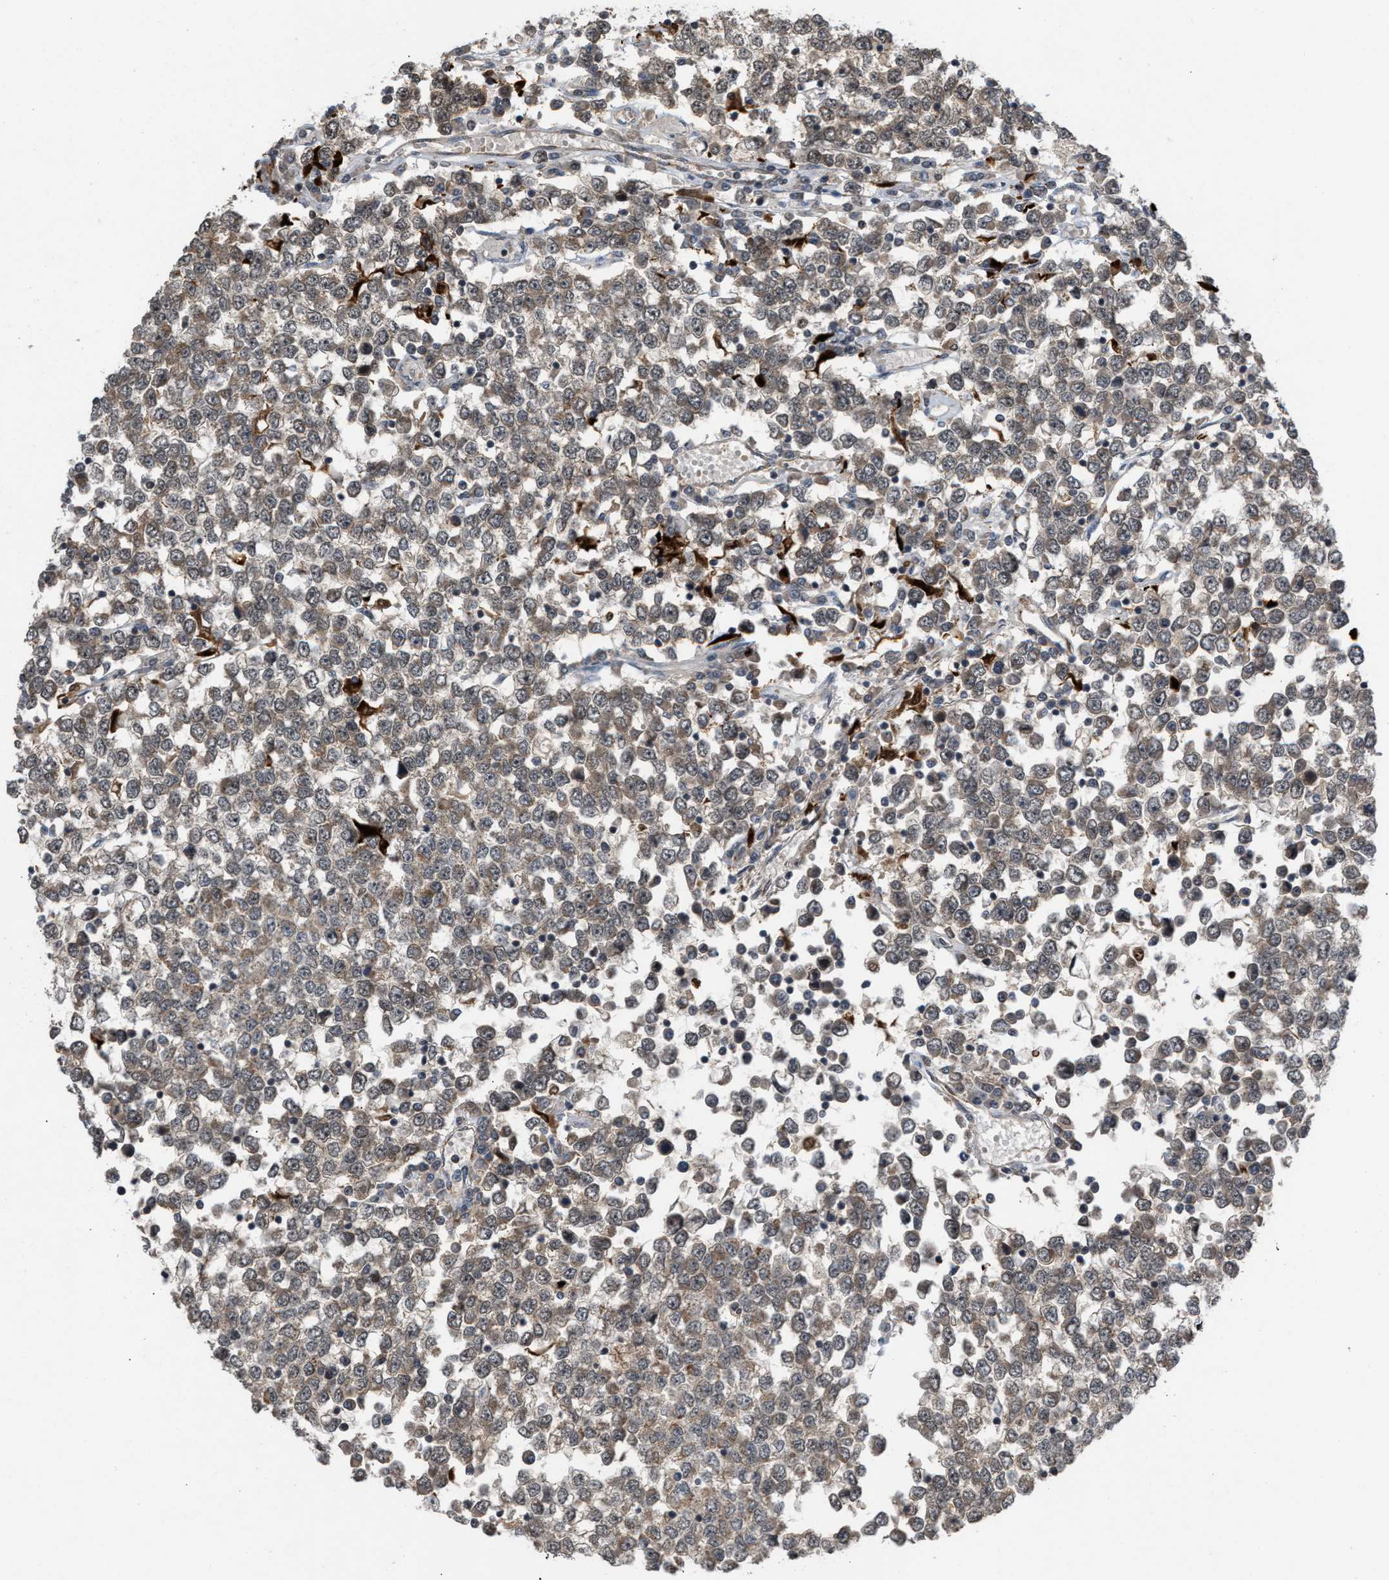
{"staining": {"intensity": "weak", "quantity": ">75%", "location": "cytoplasmic/membranous"}, "tissue": "testis cancer", "cell_type": "Tumor cells", "image_type": "cancer", "snomed": [{"axis": "morphology", "description": "Seminoma, NOS"}, {"axis": "topography", "description": "Testis"}], "caption": "A micrograph showing weak cytoplasmic/membranous staining in about >75% of tumor cells in seminoma (testis), as visualized by brown immunohistochemical staining.", "gene": "C9orf78", "patient": {"sex": "male", "age": 65}}